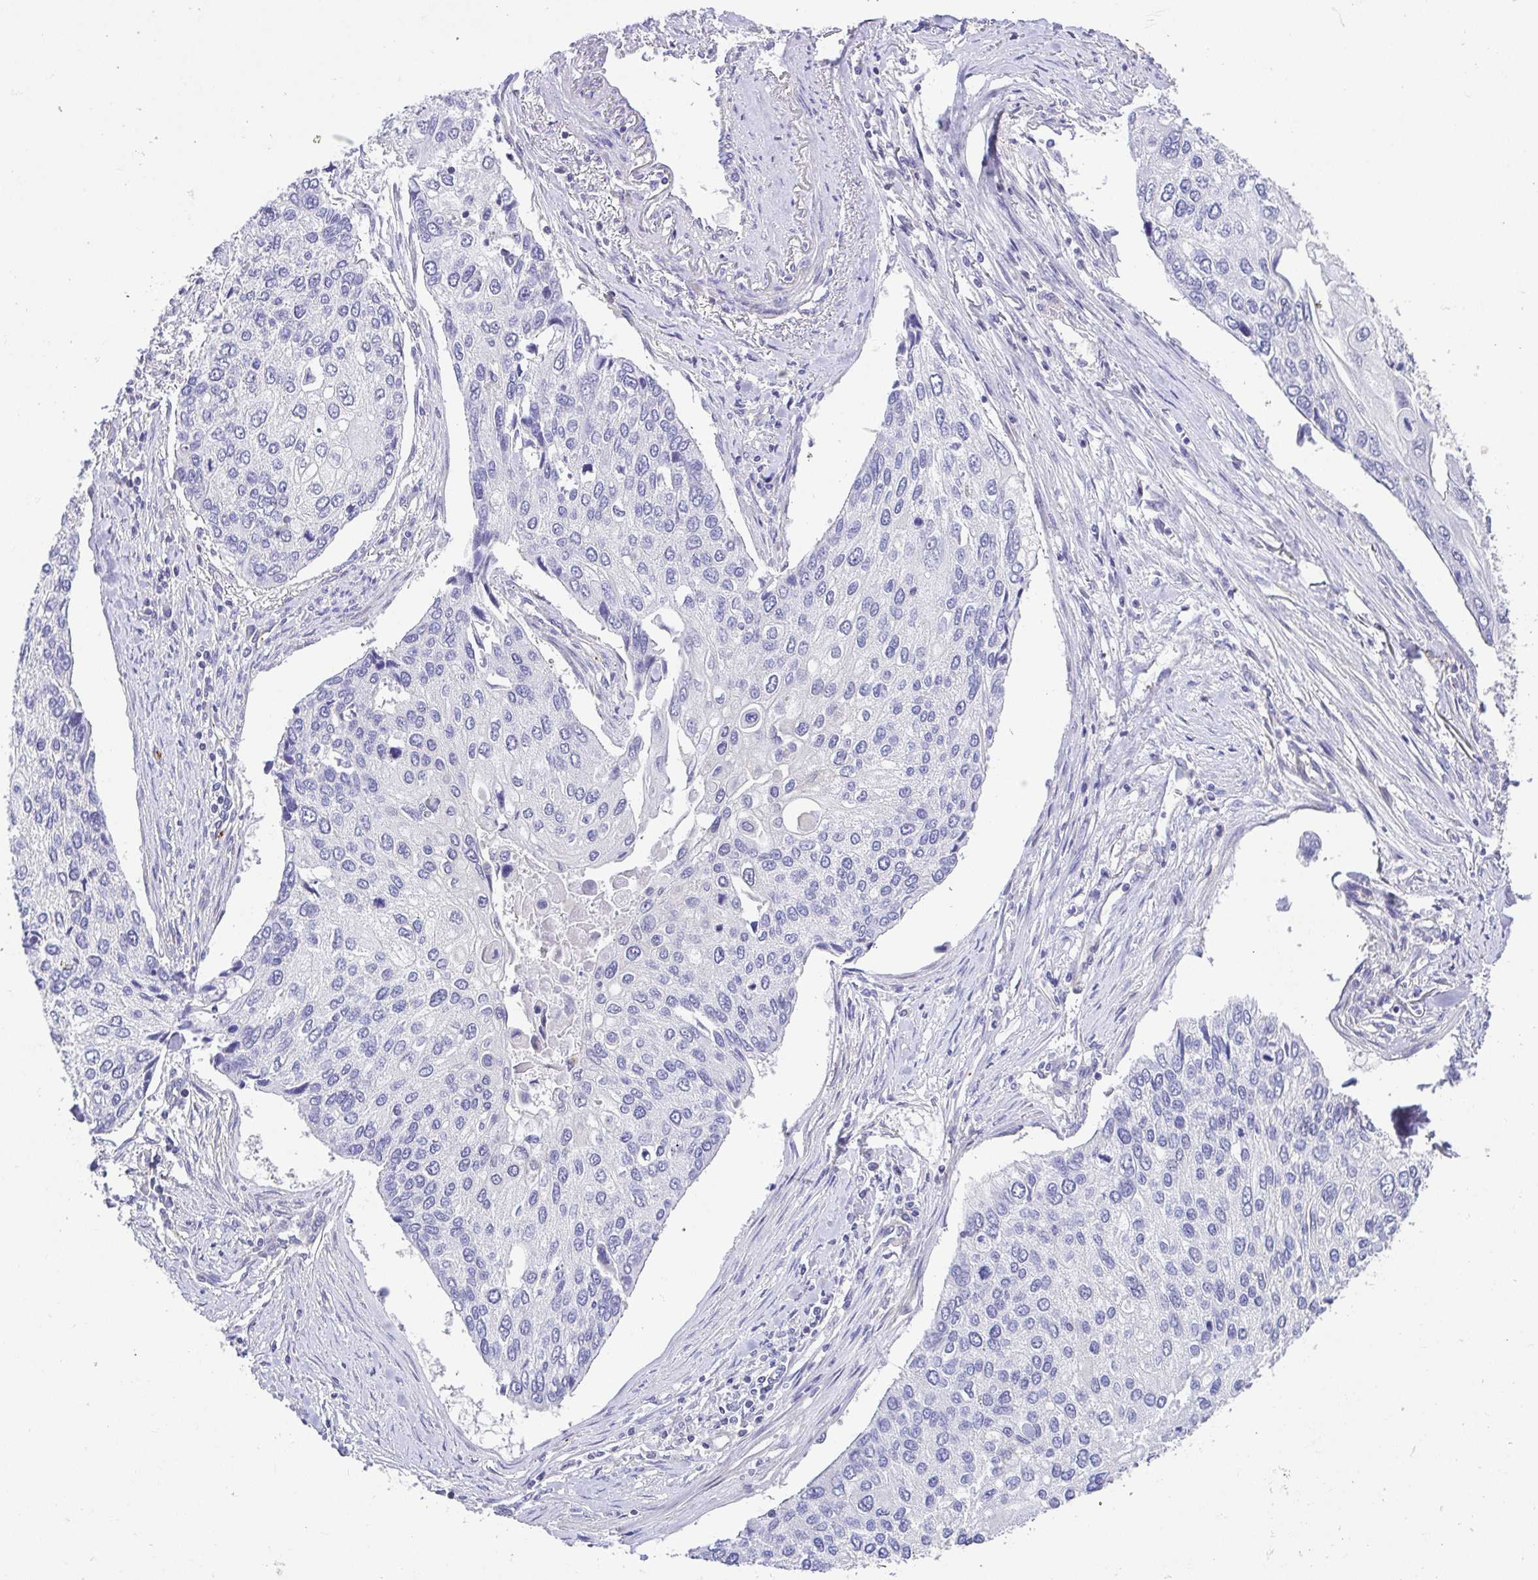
{"staining": {"intensity": "negative", "quantity": "none", "location": "none"}, "tissue": "lung cancer", "cell_type": "Tumor cells", "image_type": "cancer", "snomed": [{"axis": "morphology", "description": "Squamous cell carcinoma, NOS"}, {"axis": "morphology", "description": "Squamous cell carcinoma, metastatic, NOS"}, {"axis": "topography", "description": "Lung"}], "caption": "High magnification brightfield microscopy of lung cancer stained with DAB (3,3'-diaminobenzidine) (brown) and counterstained with hematoxylin (blue): tumor cells show no significant expression.", "gene": "PRR14L", "patient": {"sex": "male", "age": 63}}